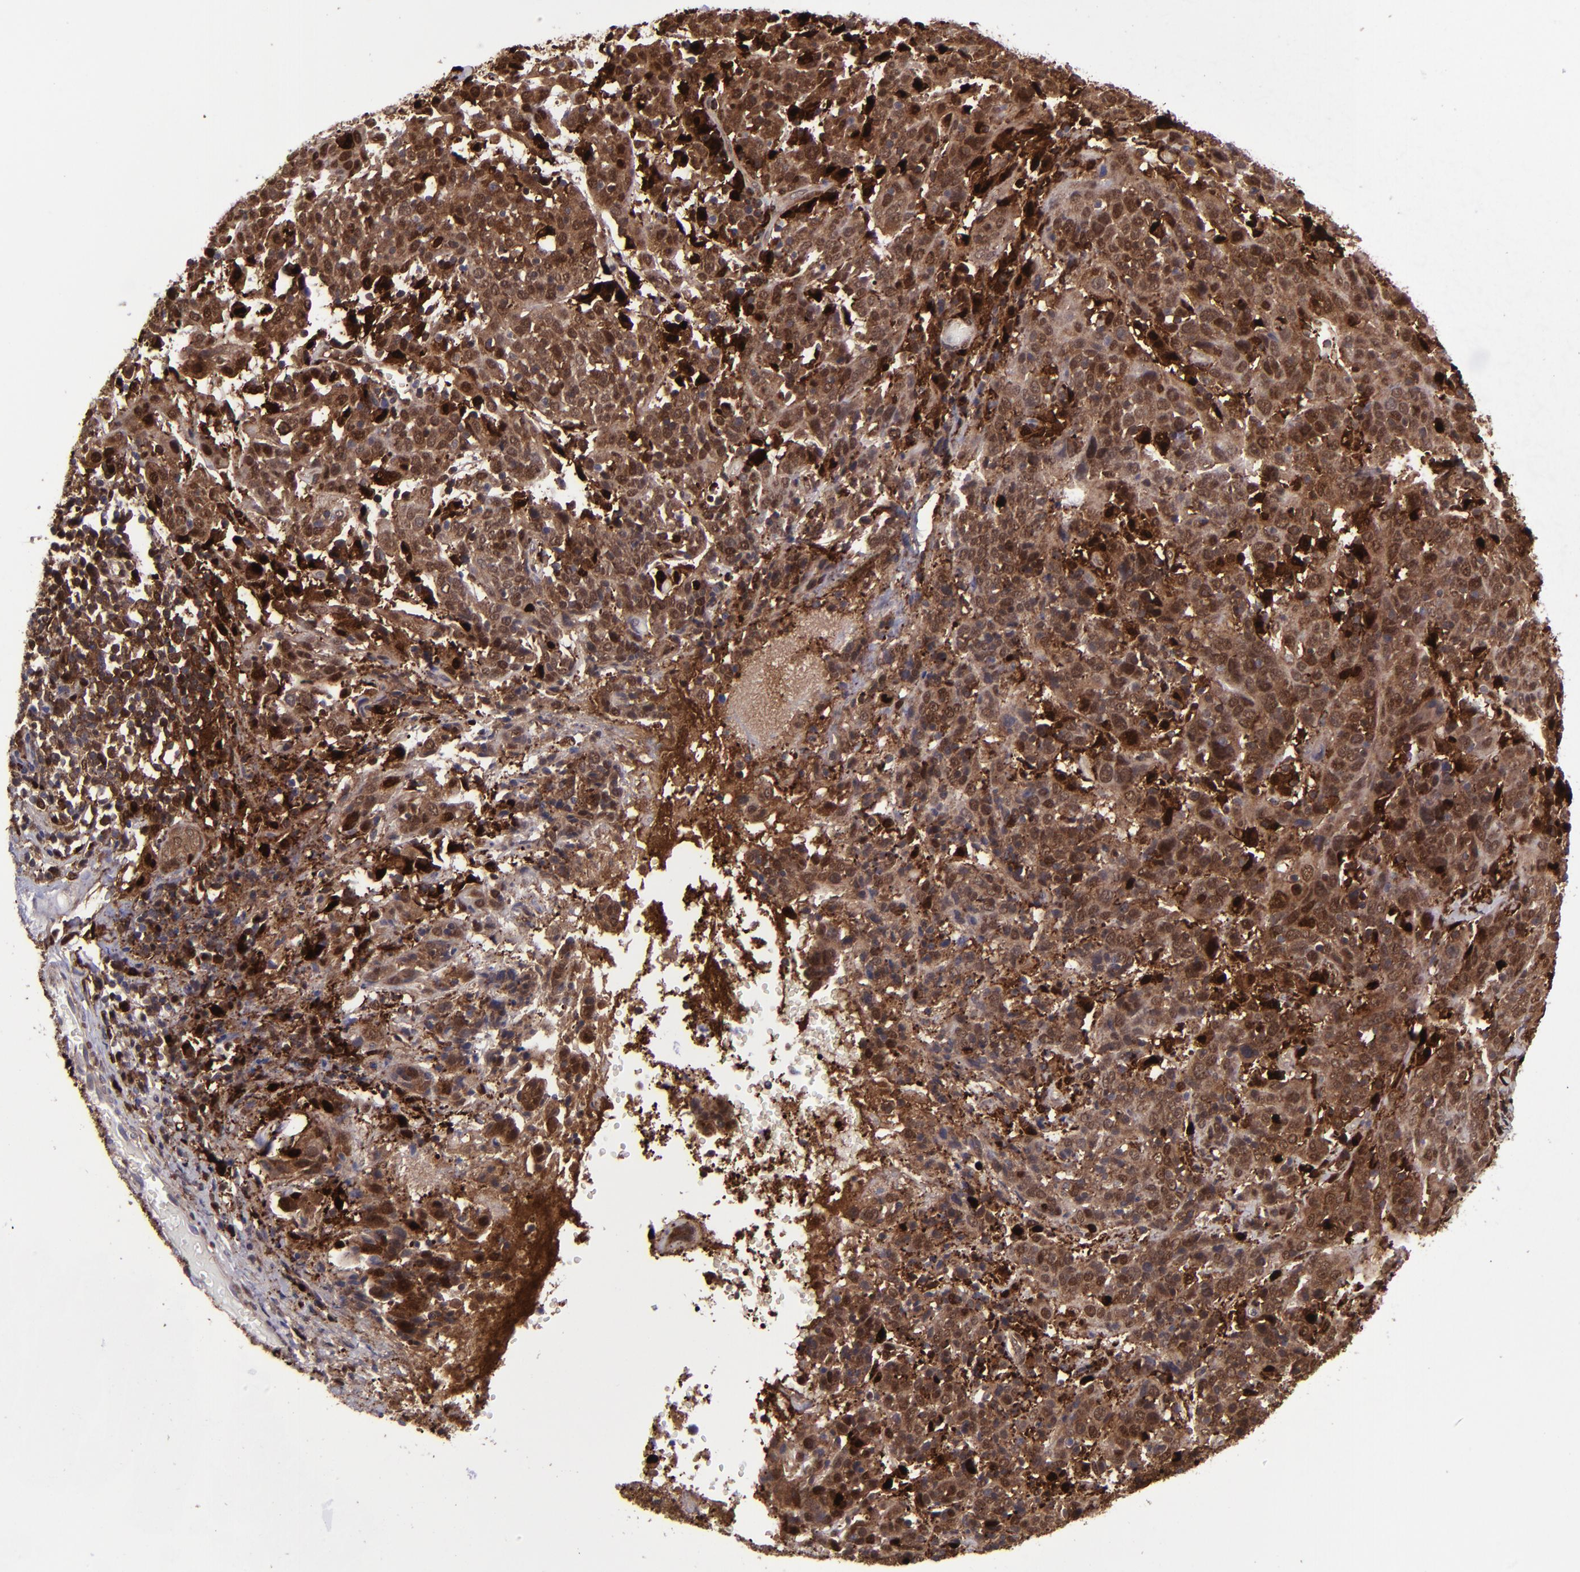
{"staining": {"intensity": "strong", "quantity": ">75%", "location": "cytoplasmic/membranous,nuclear"}, "tissue": "cervical cancer", "cell_type": "Tumor cells", "image_type": "cancer", "snomed": [{"axis": "morphology", "description": "Normal tissue, NOS"}, {"axis": "morphology", "description": "Squamous cell carcinoma, NOS"}, {"axis": "topography", "description": "Cervix"}], "caption": "Strong cytoplasmic/membranous and nuclear staining is seen in about >75% of tumor cells in squamous cell carcinoma (cervical).", "gene": "TYMP", "patient": {"sex": "female", "age": 67}}